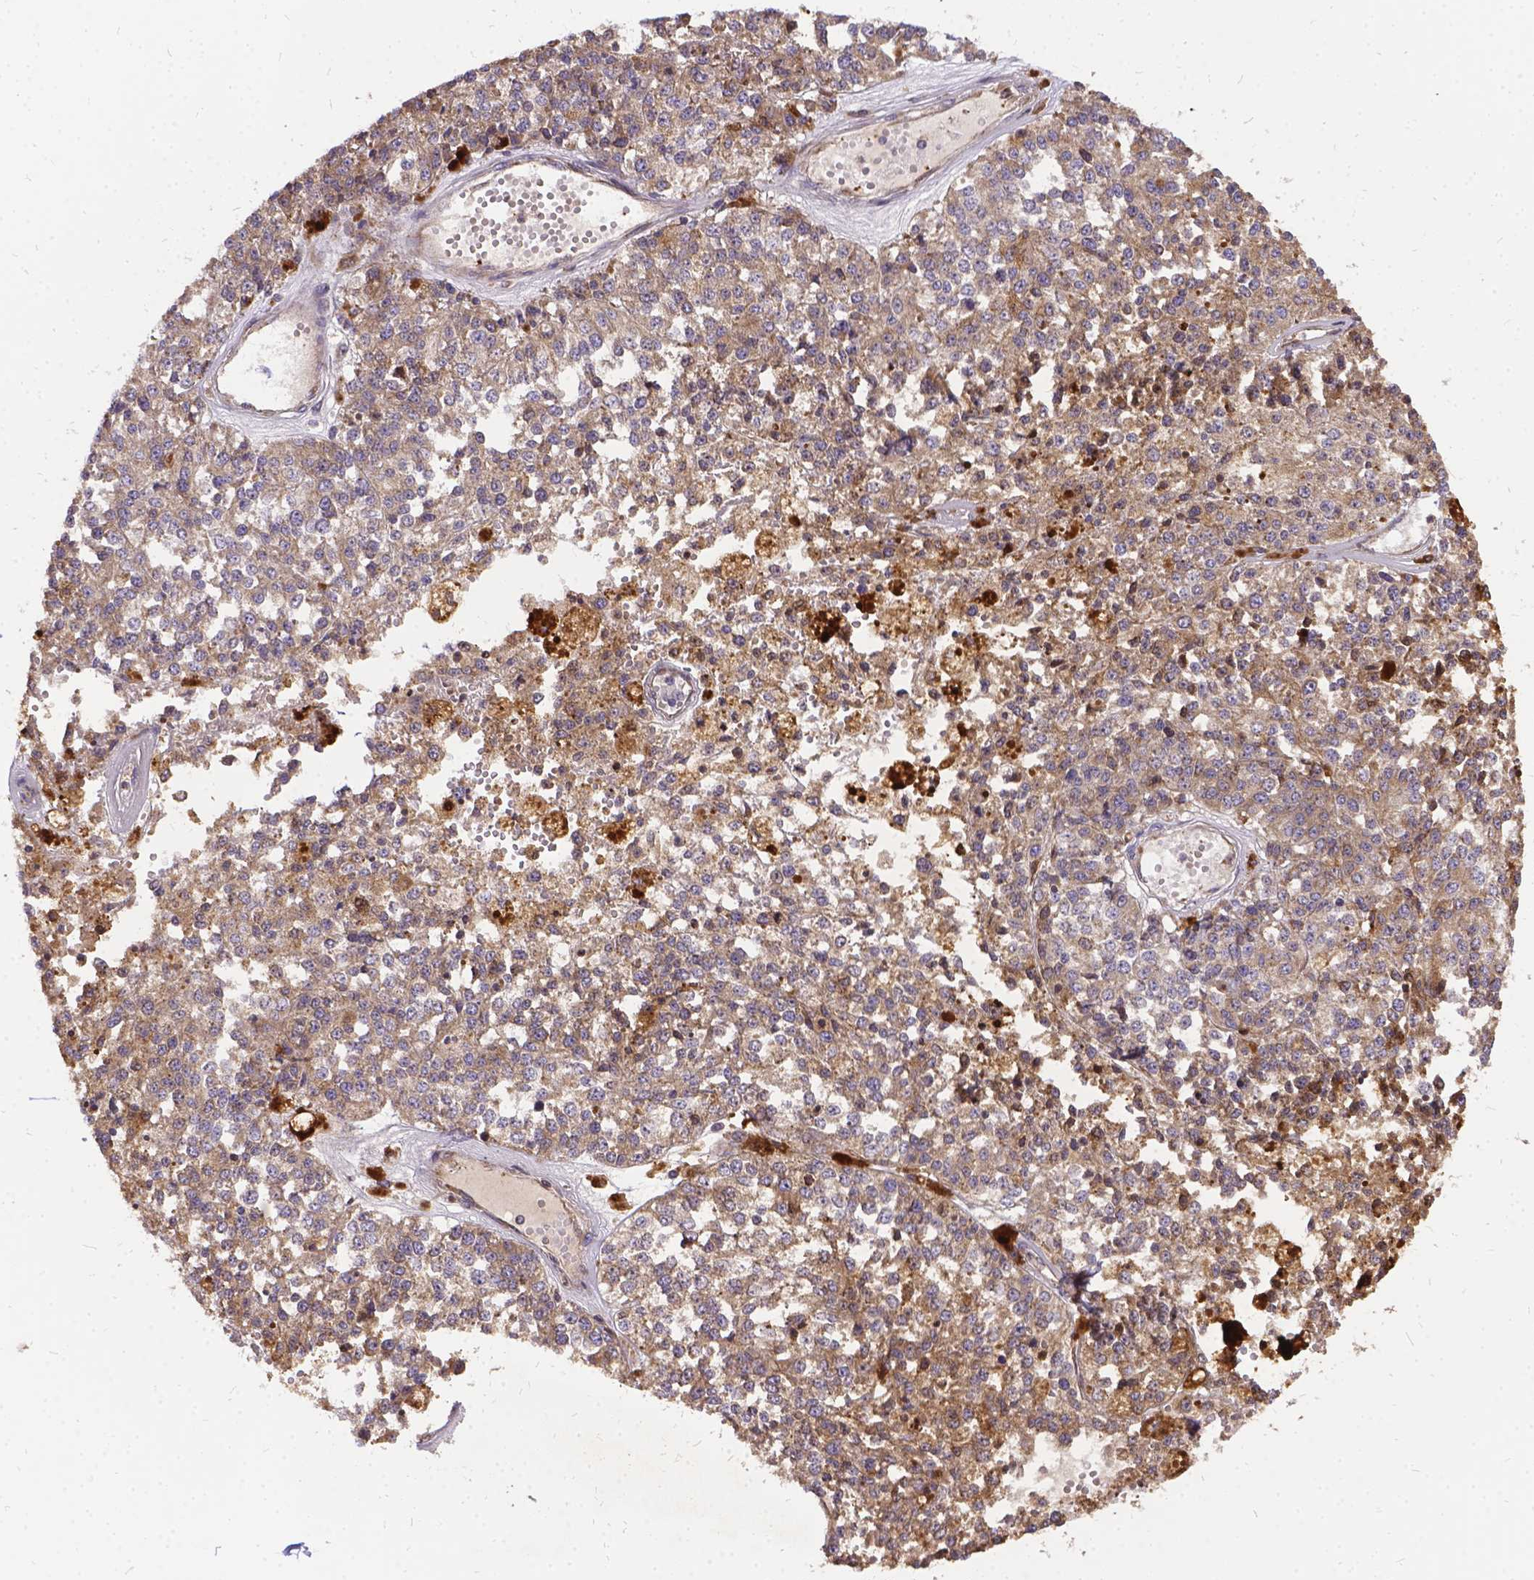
{"staining": {"intensity": "weak", "quantity": ">75%", "location": "cytoplasmic/membranous"}, "tissue": "melanoma", "cell_type": "Tumor cells", "image_type": "cancer", "snomed": [{"axis": "morphology", "description": "Malignant melanoma, Metastatic site"}, {"axis": "topography", "description": "Lymph node"}], "caption": "Immunohistochemical staining of human malignant melanoma (metastatic site) shows low levels of weak cytoplasmic/membranous protein positivity in about >75% of tumor cells.", "gene": "DENND6A", "patient": {"sex": "female", "age": 64}}